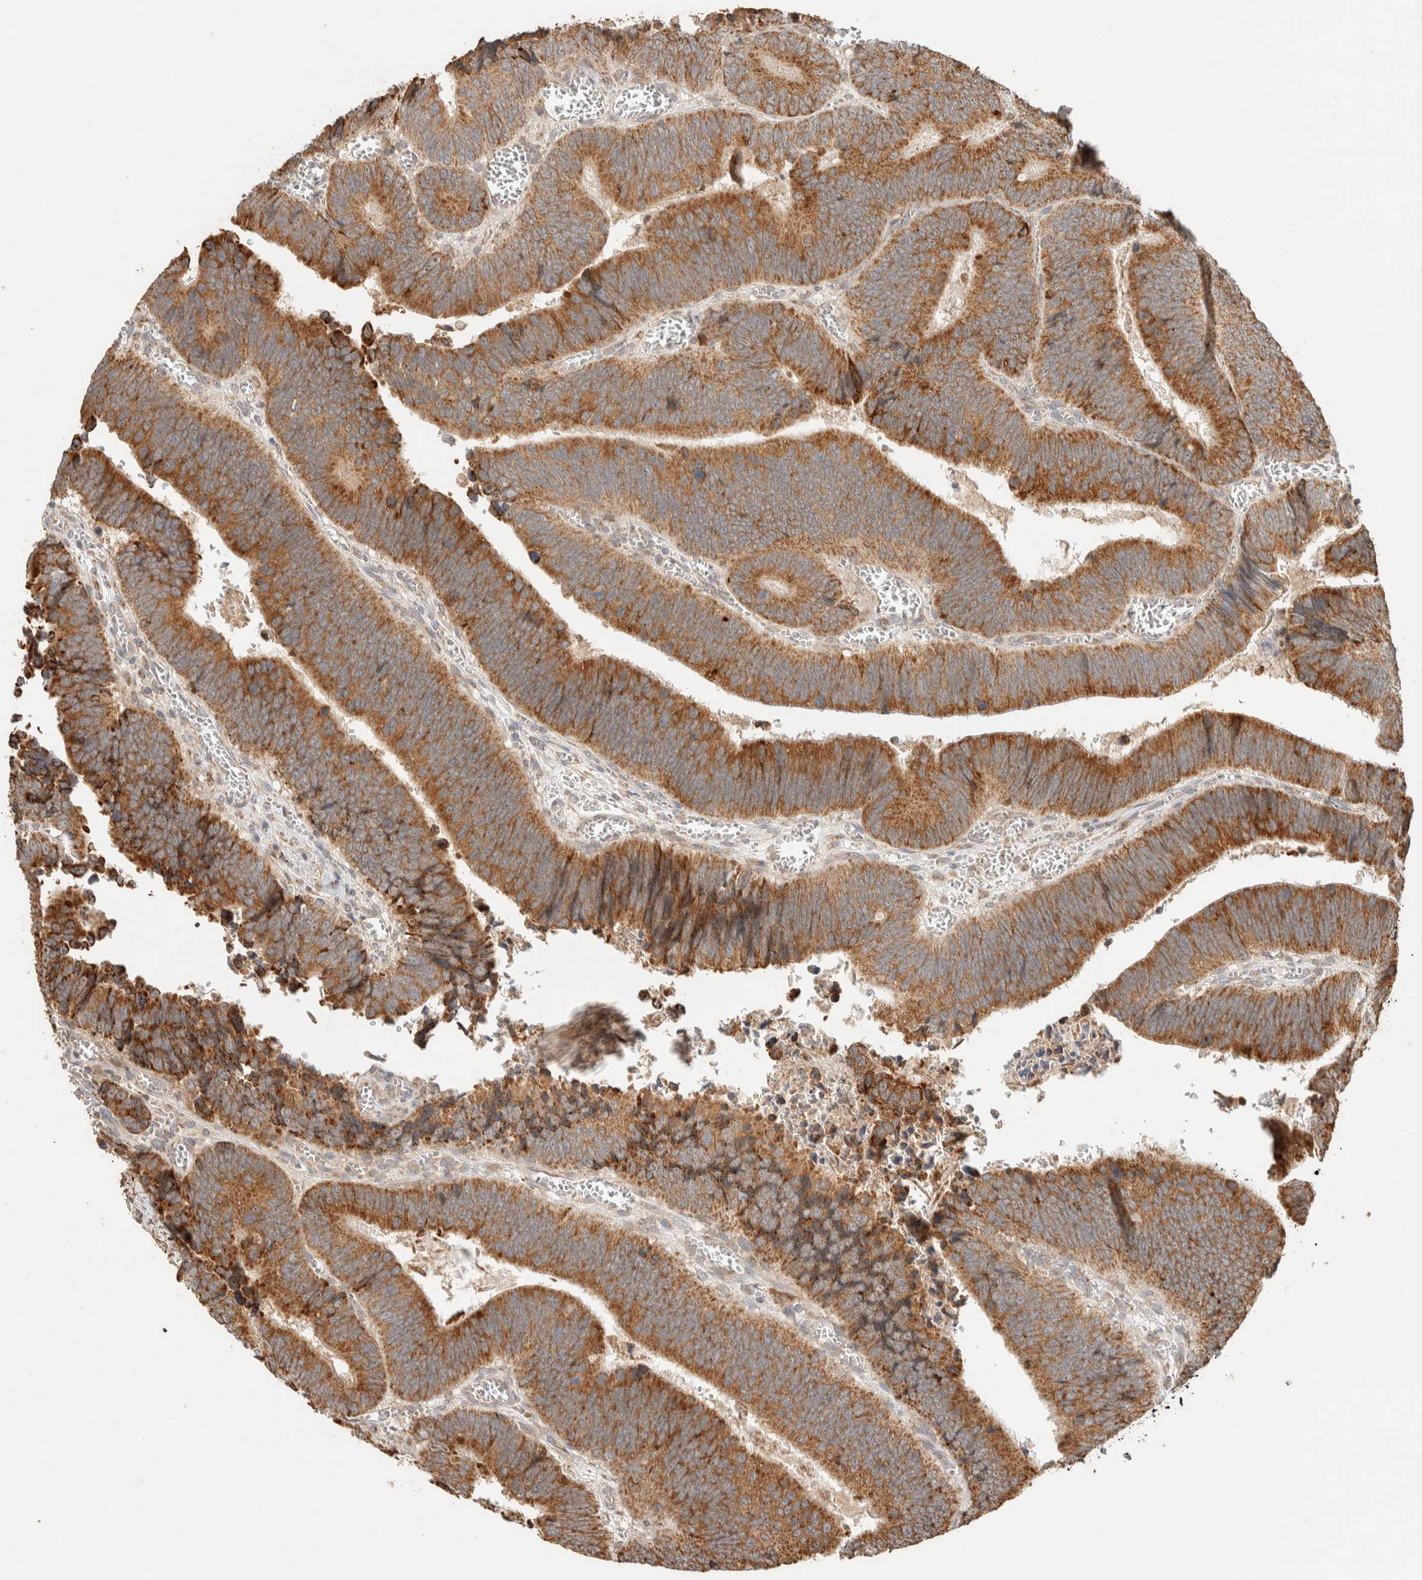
{"staining": {"intensity": "moderate", "quantity": ">75%", "location": "cytoplasmic/membranous"}, "tissue": "colorectal cancer", "cell_type": "Tumor cells", "image_type": "cancer", "snomed": [{"axis": "morphology", "description": "Inflammation, NOS"}, {"axis": "morphology", "description": "Adenocarcinoma, NOS"}, {"axis": "topography", "description": "Colon"}], "caption": "The histopathology image shows staining of colorectal cancer, revealing moderate cytoplasmic/membranous protein positivity (brown color) within tumor cells.", "gene": "KIF9", "patient": {"sex": "male", "age": 72}}